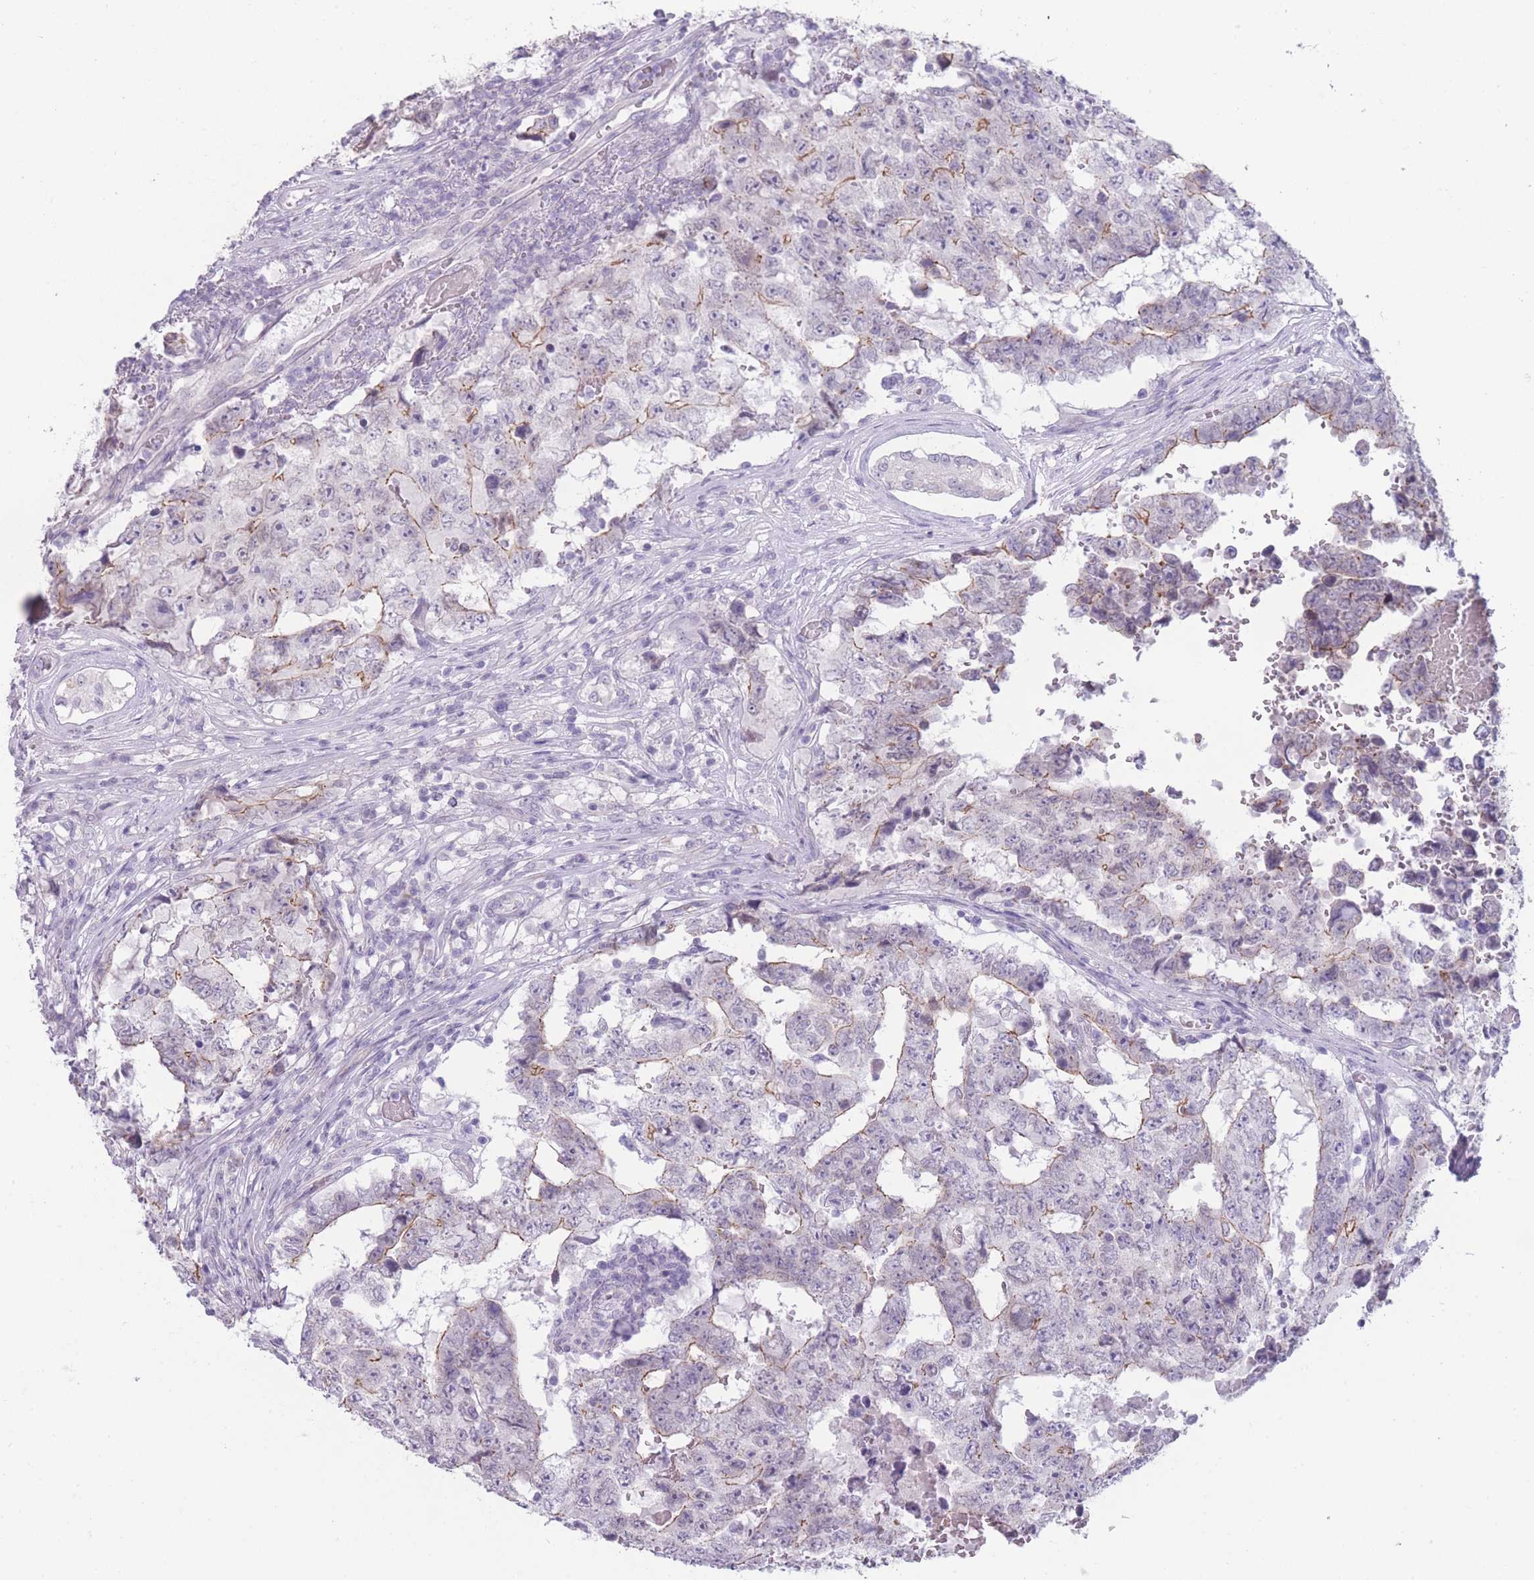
{"staining": {"intensity": "moderate", "quantity": "<25%", "location": "cytoplasmic/membranous"}, "tissue": "testis cancer", "cell_type": "Tumor cells", "image_type": "cancer", "snomed": [{"axis": "morphology", "description": "Carcinoma, Embryonal, NOS"}, {"axis": "topography", "description": "Testis"}], "caption": "Immunohistochemical staining of human testis embryonal carcinoma reveals low levels of moderate cytoplasmic/membranous staining in approximately <25% of tumor cells.", "gene": "DCANP1", "patient": {"sex": "male", "age": 25}}